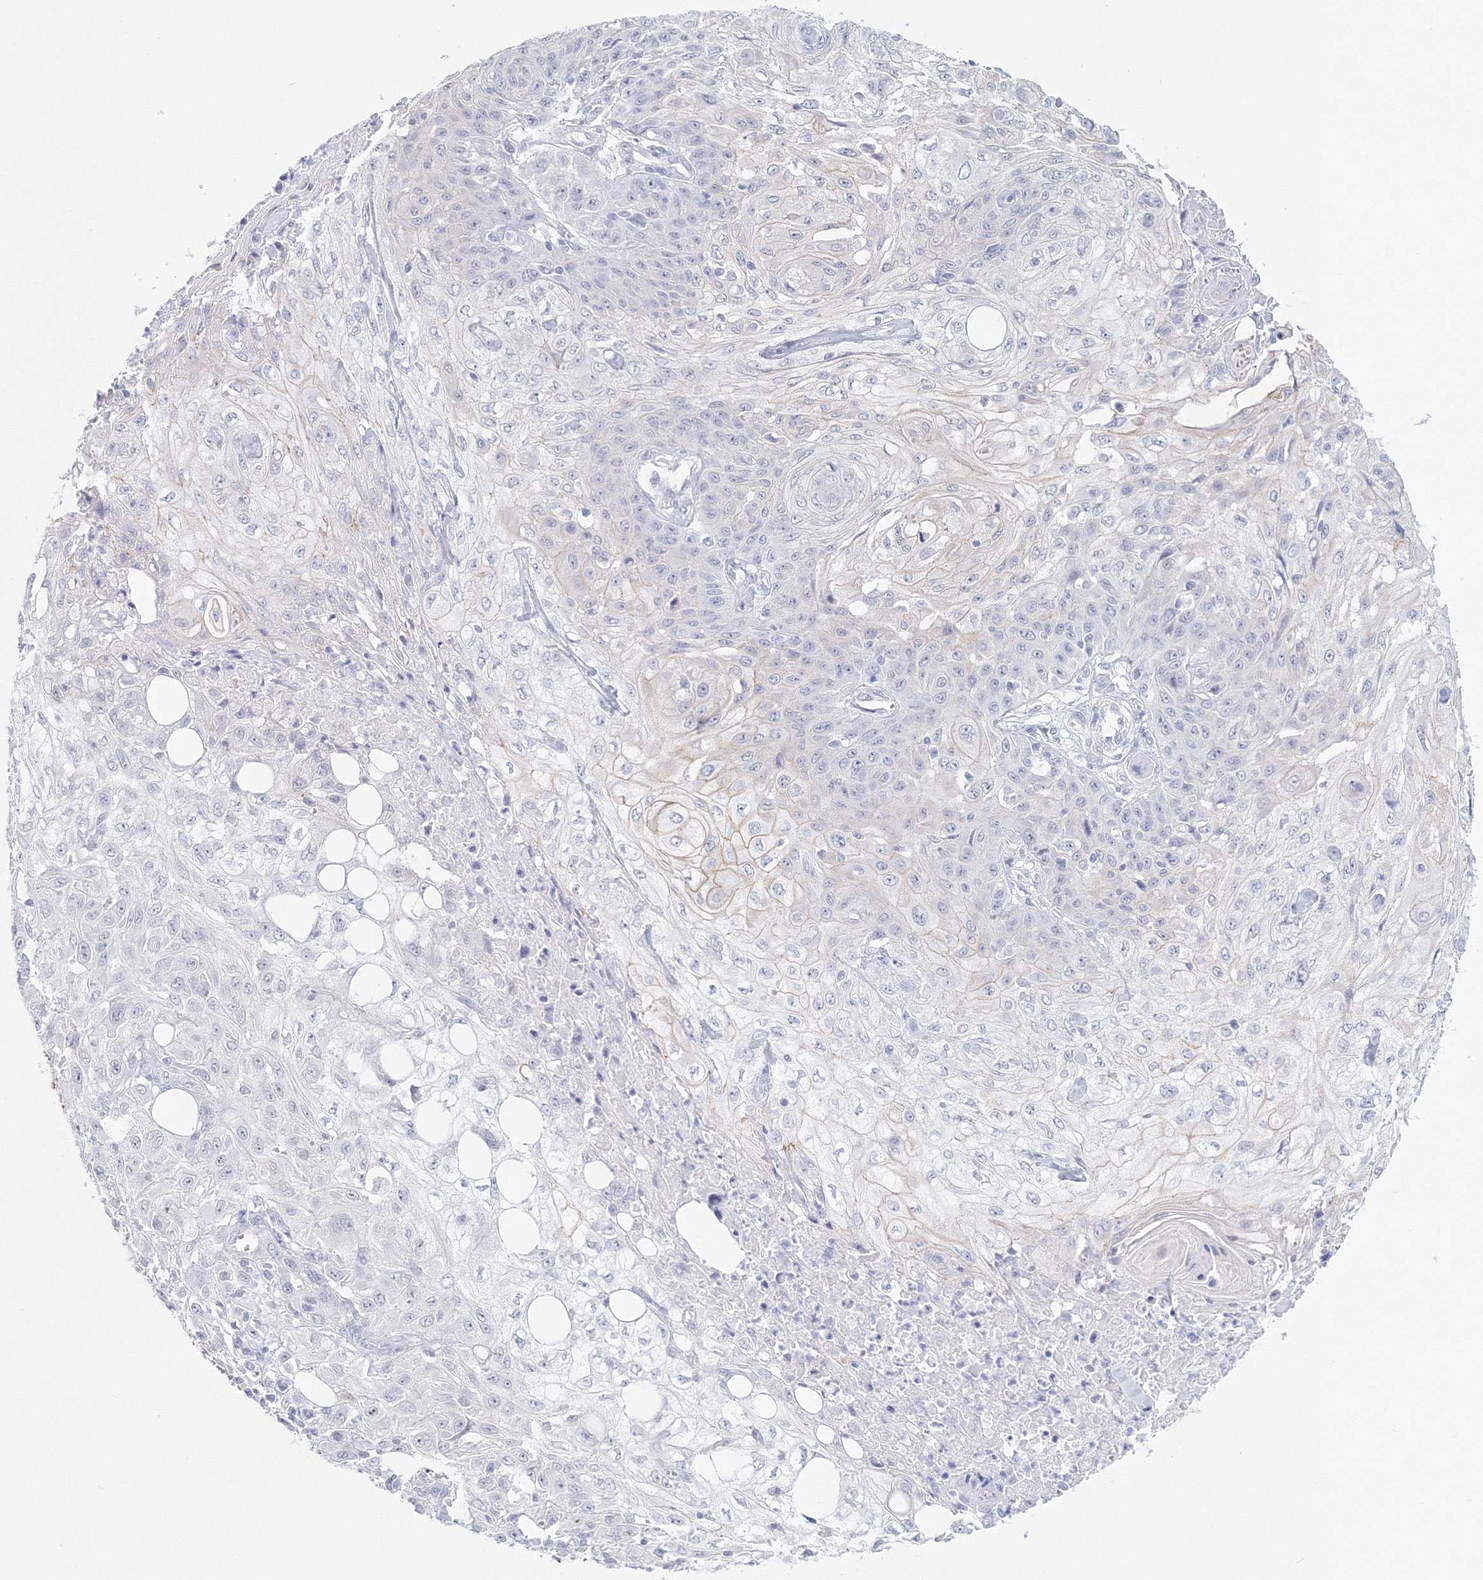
{"staining": {"intensity": "moderate", "quantity": "<25%", "location": "cytoplasmic/membranous"}, "tissue": "skin cancer", "cell_type": "Tumor cells", "image_type": "cancer", "snomed": [{"axis": "morphology", "description": "Squamous cell carcinoma, NOS"}, {"axis": "morphology", "description": "Squamous cell carcinoma, metastatic, NOS"}, {"axis": "topography", "description": "Skin"}, {"axis": "topography", "description": "Lymph node"}], "caption": "Immunohistochemistry (IHC) photomicrograph of skin cancer (metastatic squamous cell carcinoma) stained for a protein (brown), which displays low levels of moderate cytoplasmic/membranous positivity in approximately <25% of tumor cells.", "gene": "VSIG1", "patient": {"sex": "male", "age": 75}}